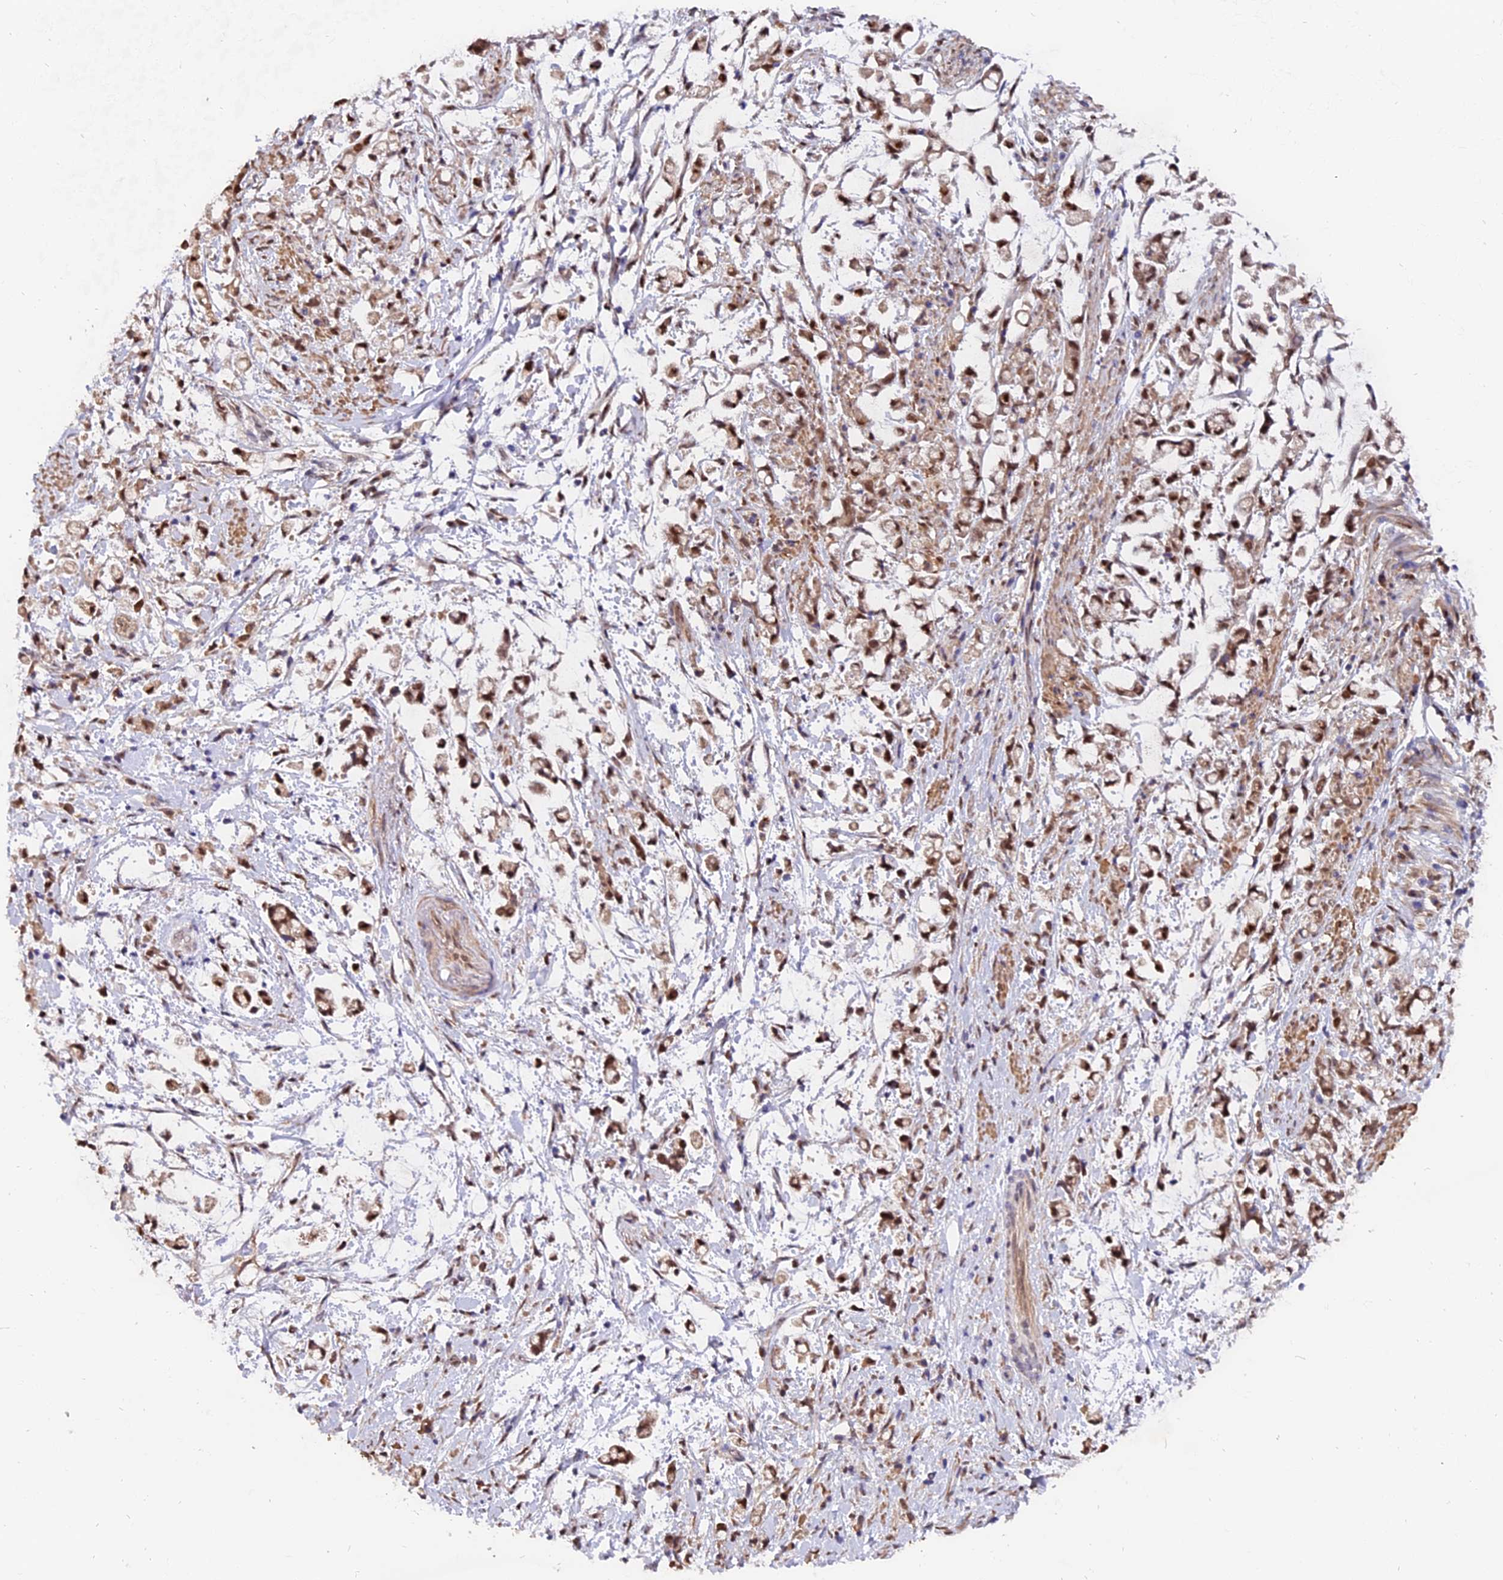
{"staining": {"intensity": "moderate", "quantity": ">75%", "location": "nuclear"}, "tissue": "stomach cancer", "cell_type": "Tumor cells", "image_type": "cancer", "snomed": [{"axis": "morphology", "description": "Adenocarcinoma, NOS"}, {"axis": "topography", "description": "Stomach"}], "caption": "Stomach adenocarcinoma stained for a protein exhibits moderate nuclear positivity in tumor cells.", "gene": "FAM118B", "patient": {"sex": "female", "age": 60}}